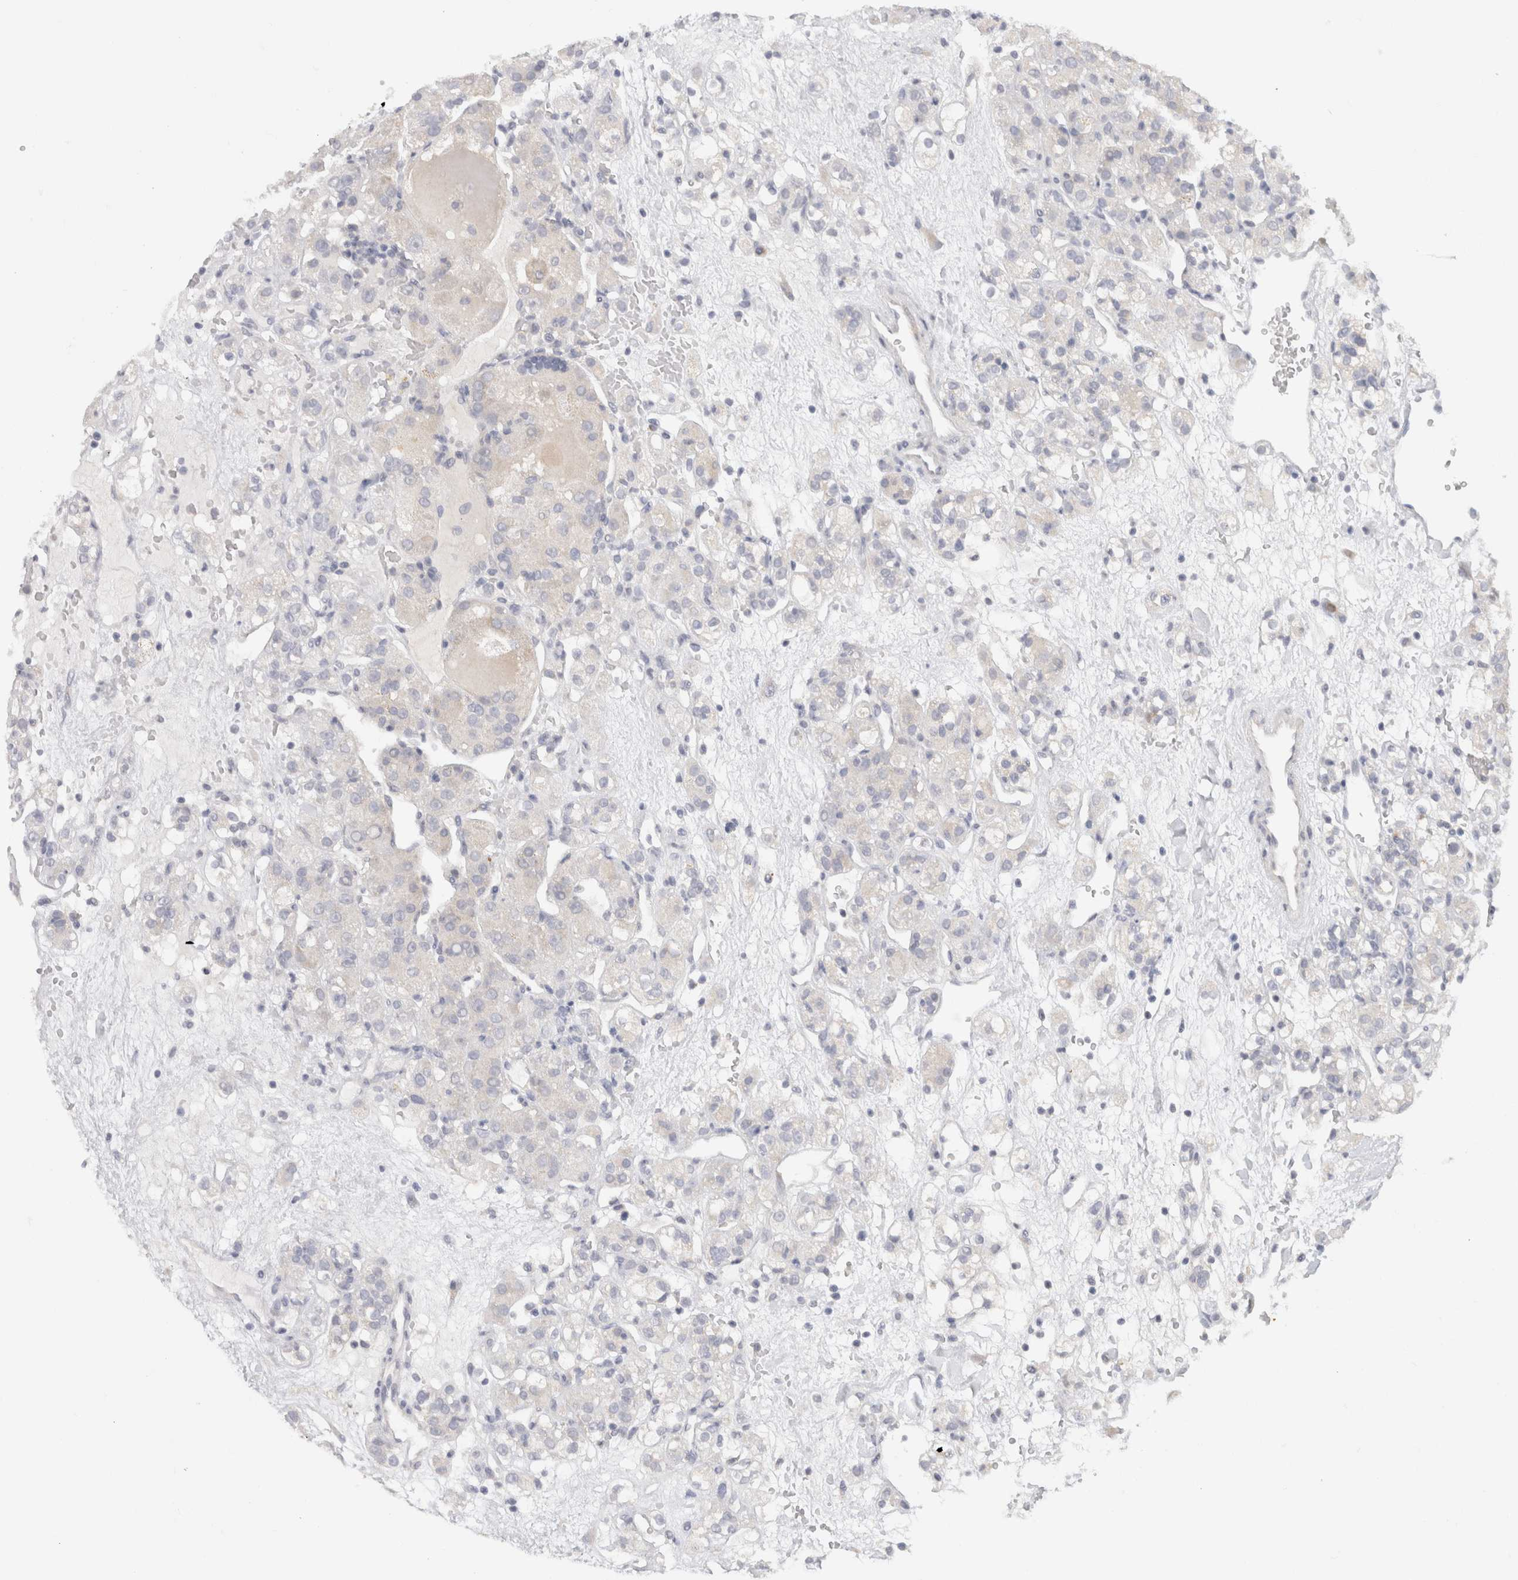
{"staining": {"intensity": "negative", "quantity": "none", "location": "none"}, "tissue": "renal cancer", "cell_type": "Tumor cells", "image_type": "cancer", "snomed": [{"axis": "morphology", "description": "Normal tissue, NOS"}, {"axis": "morphology", "description": "Adenocarcinoma, NOS"}, {"axis": "topography", "description": "Kidney"}], "caption": "Immunohistochemical staining of human renal cancer exhibits no significant expression in tumor cells.", "gene": "CHRM4", "patient": {"sex": "male", "age": 61}}